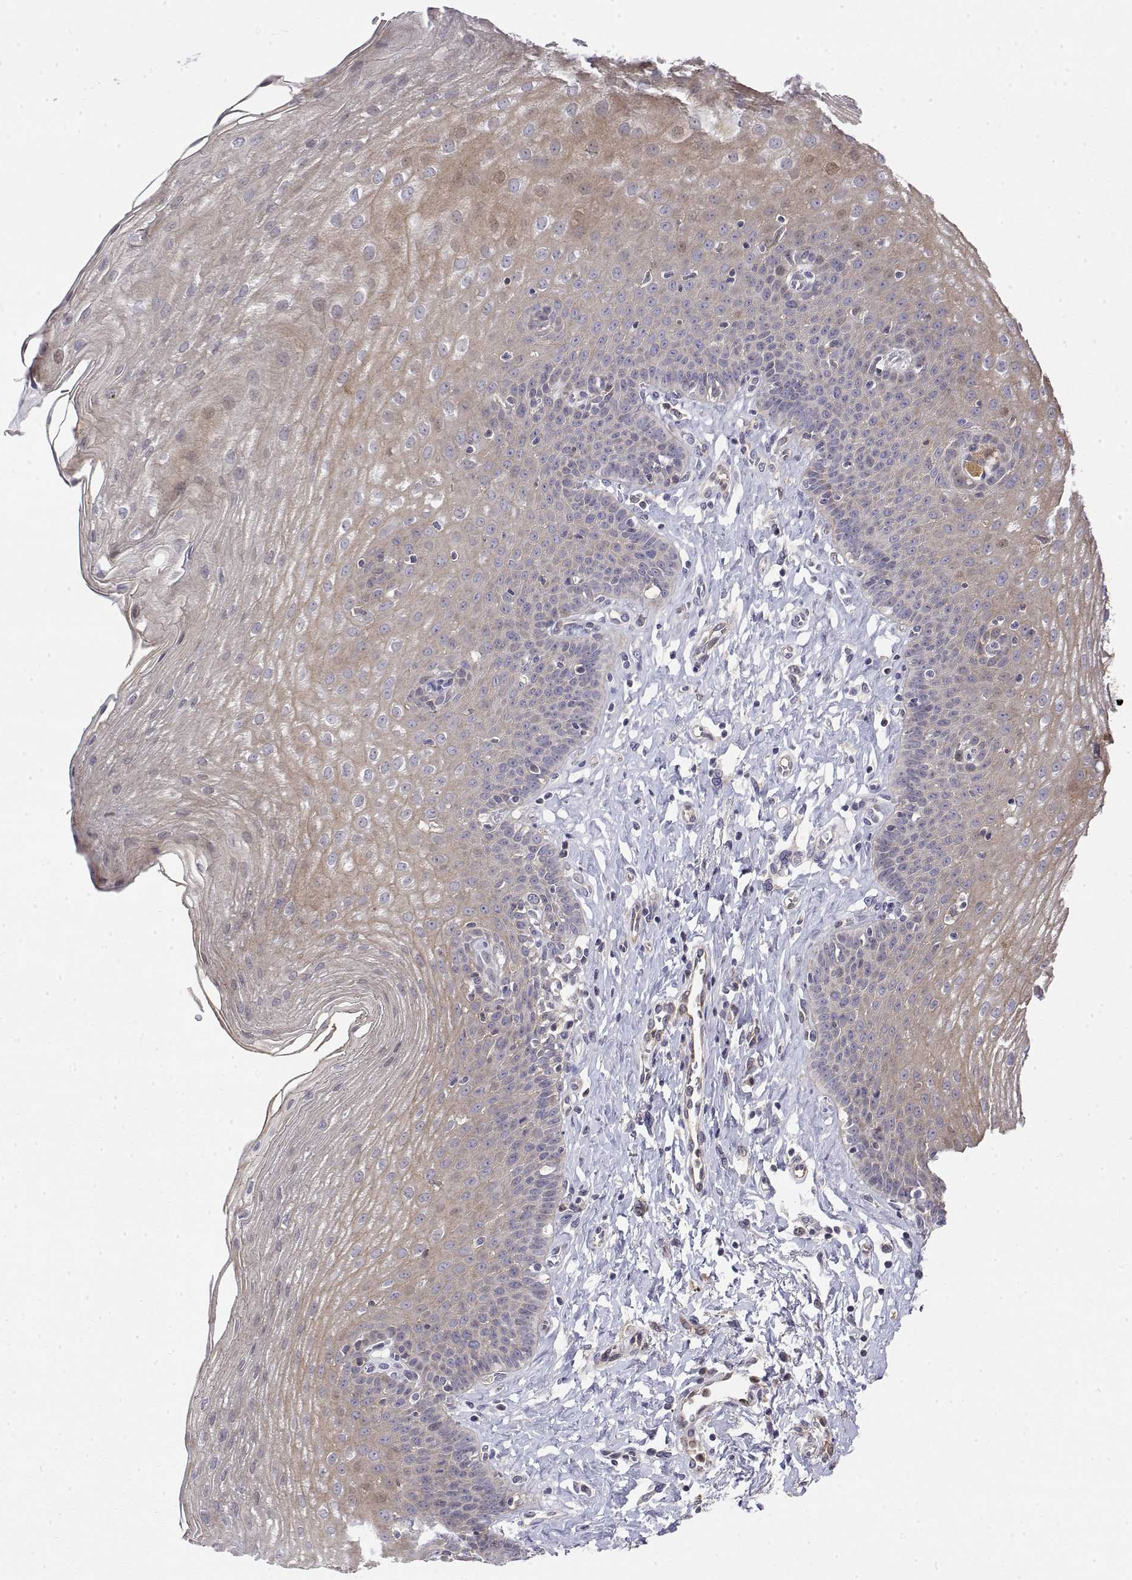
{"staining": {"intensity": "weak", "quantity": "<25%", "location": "cytoplasmic/membranous,nuclear"}, "tissue": "esophagus", "cell_type": "Squamous epithelial cells", "image_type": "normal", "snomed": [{"axis": "morphology", "description": "Normal tissue, NOS"}, {"axis": "topography", "description": "Esophagus"}], "caption": "This histopathology image is of benign esophagus stained with immunohistochemistry to label a protein in brown with the nuclei are counter-stained blue. There is no positivity in squamous epithelial cells.", "gene": "IGFBP4", "patient": {"sex": "female", "age": 81}}